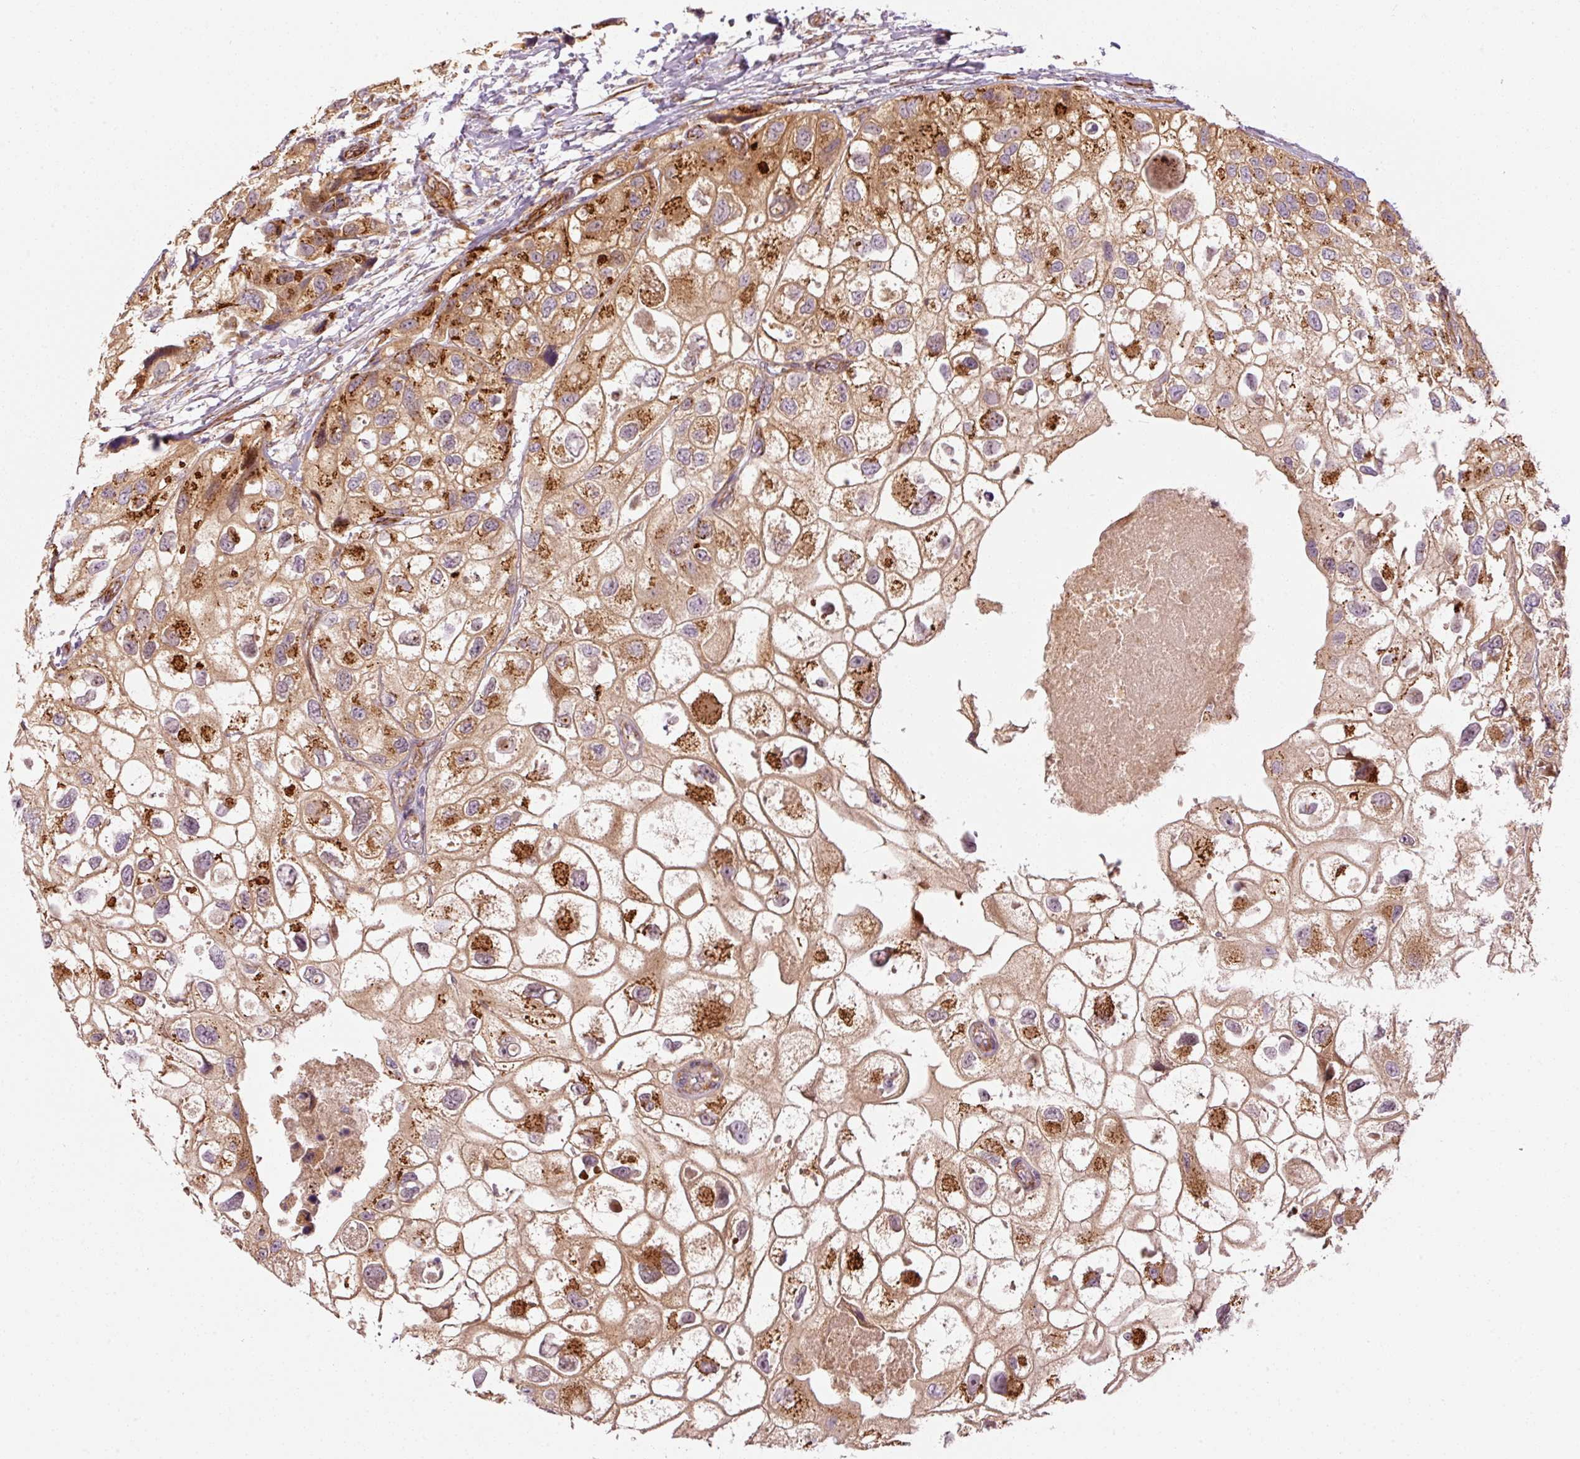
{"staining": {"intensity": "strong", "quantity": "25%-75%", "location": "cytoplasmic/membranous"}, "tissue": "urothelial cancer", "cell_type": "Tumor cells", "image_type": "cancer", "snomed": [{"axis": "morphology", "description": "Urothelial carcinoma, High grade"}, {"axis": "topography", "description": "Urinary bladder"}], "caption": "There is high levels of strong cytoplasmic/membranous expression in tumor cells of high-grade urothelial carcinoma, as demonstrated by immunohistochemical staining (brown color).", "gene": "PPP1R14B", "patient": {"sex": "female", "age": 64}}